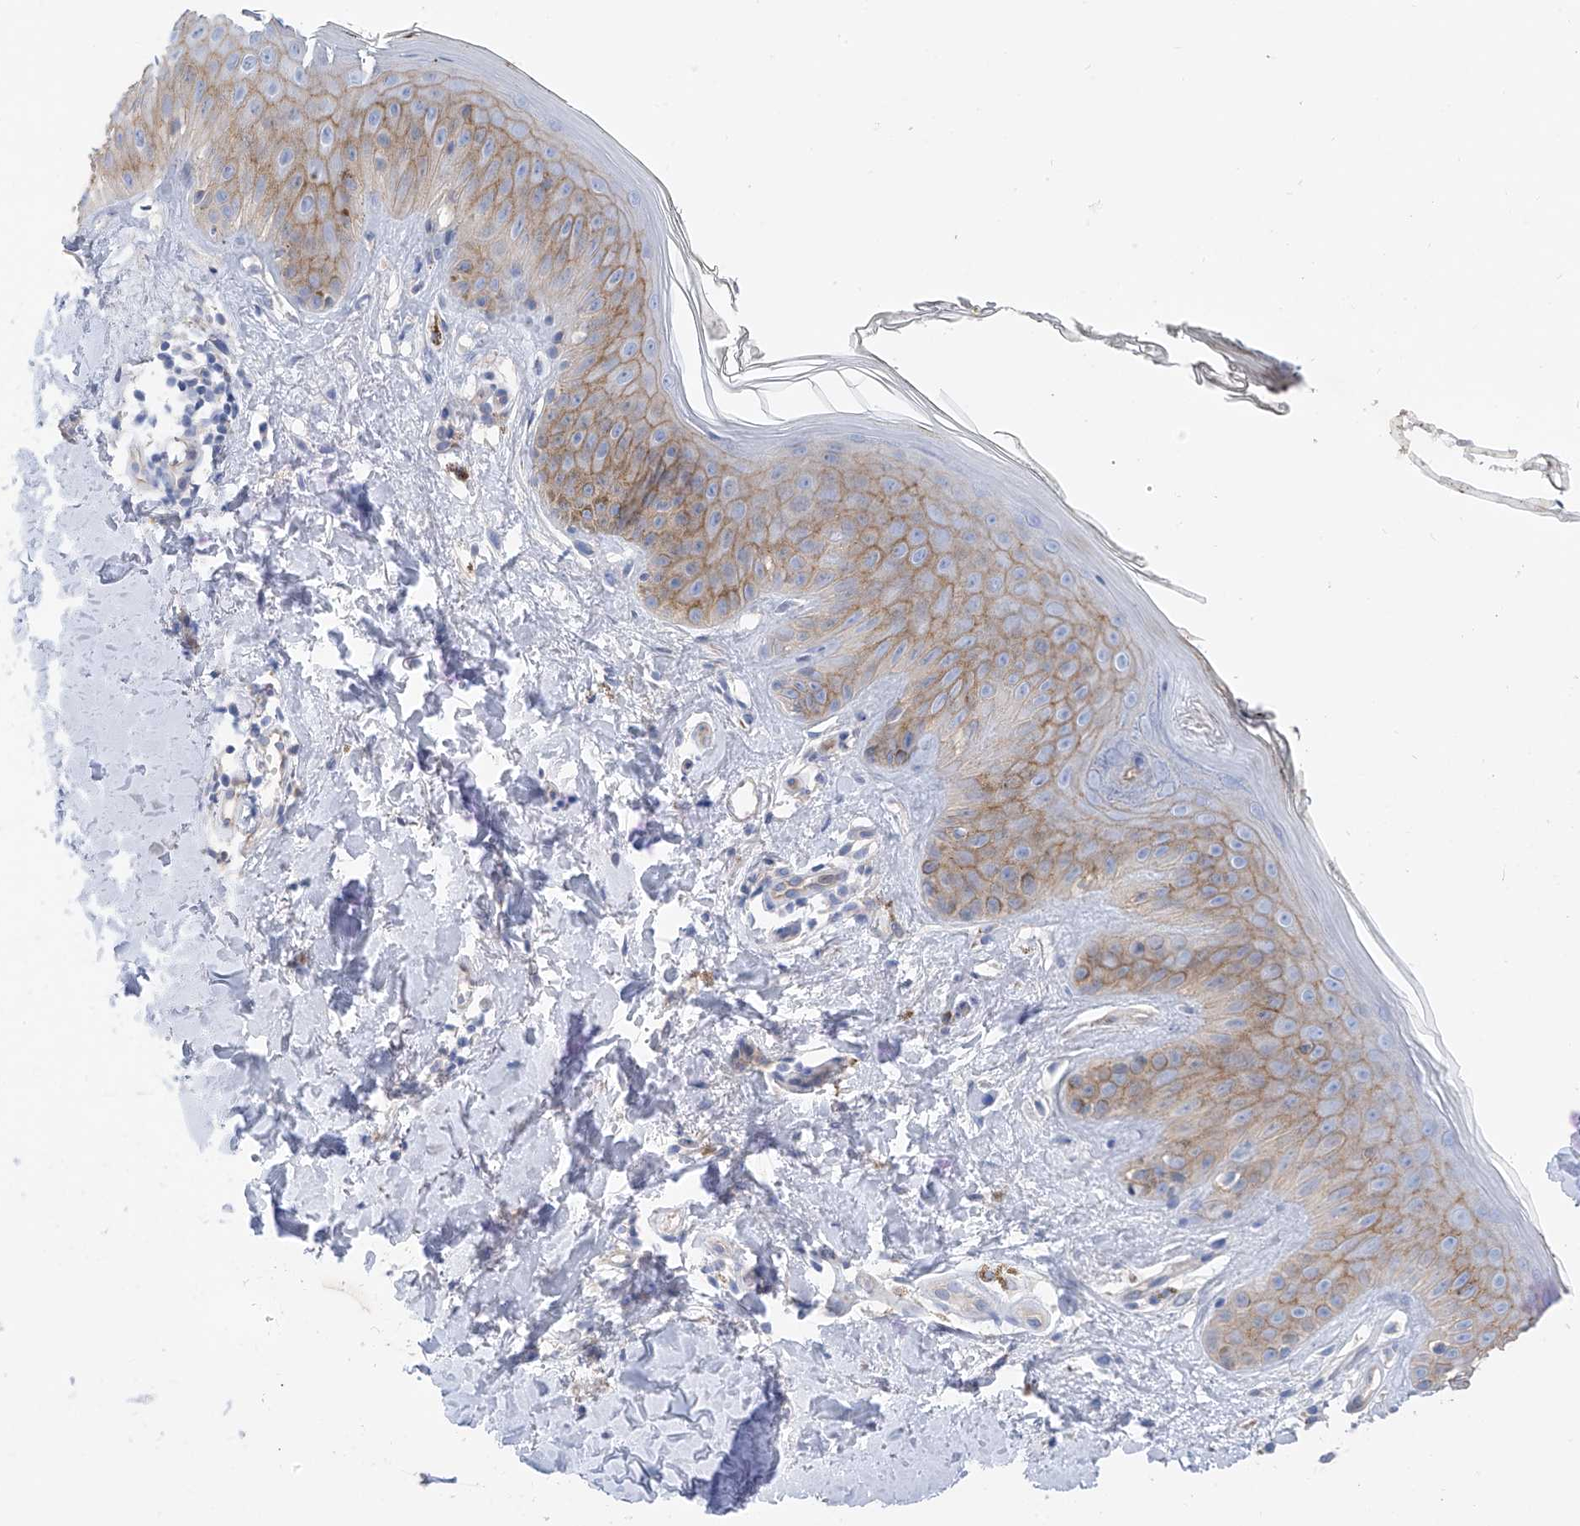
{"staining": {"intensity": "negative", "quantity": "none", "location": "none"}, "tissue": "skin", "cell_type": "Fibroblasts", "image_type": "normal", "snomed": [{"axis": "morphology", "description": "Normal tissue, NOS"}, {"axis": "topography", "description": "Skin"}], "caption": "This is a image of immunohistochemistry (IHC) staining of normal skin, which shows no expression in fibroblasts.", "gene": "ITGA9", "patient": {"sex": "female", "age": 64}}